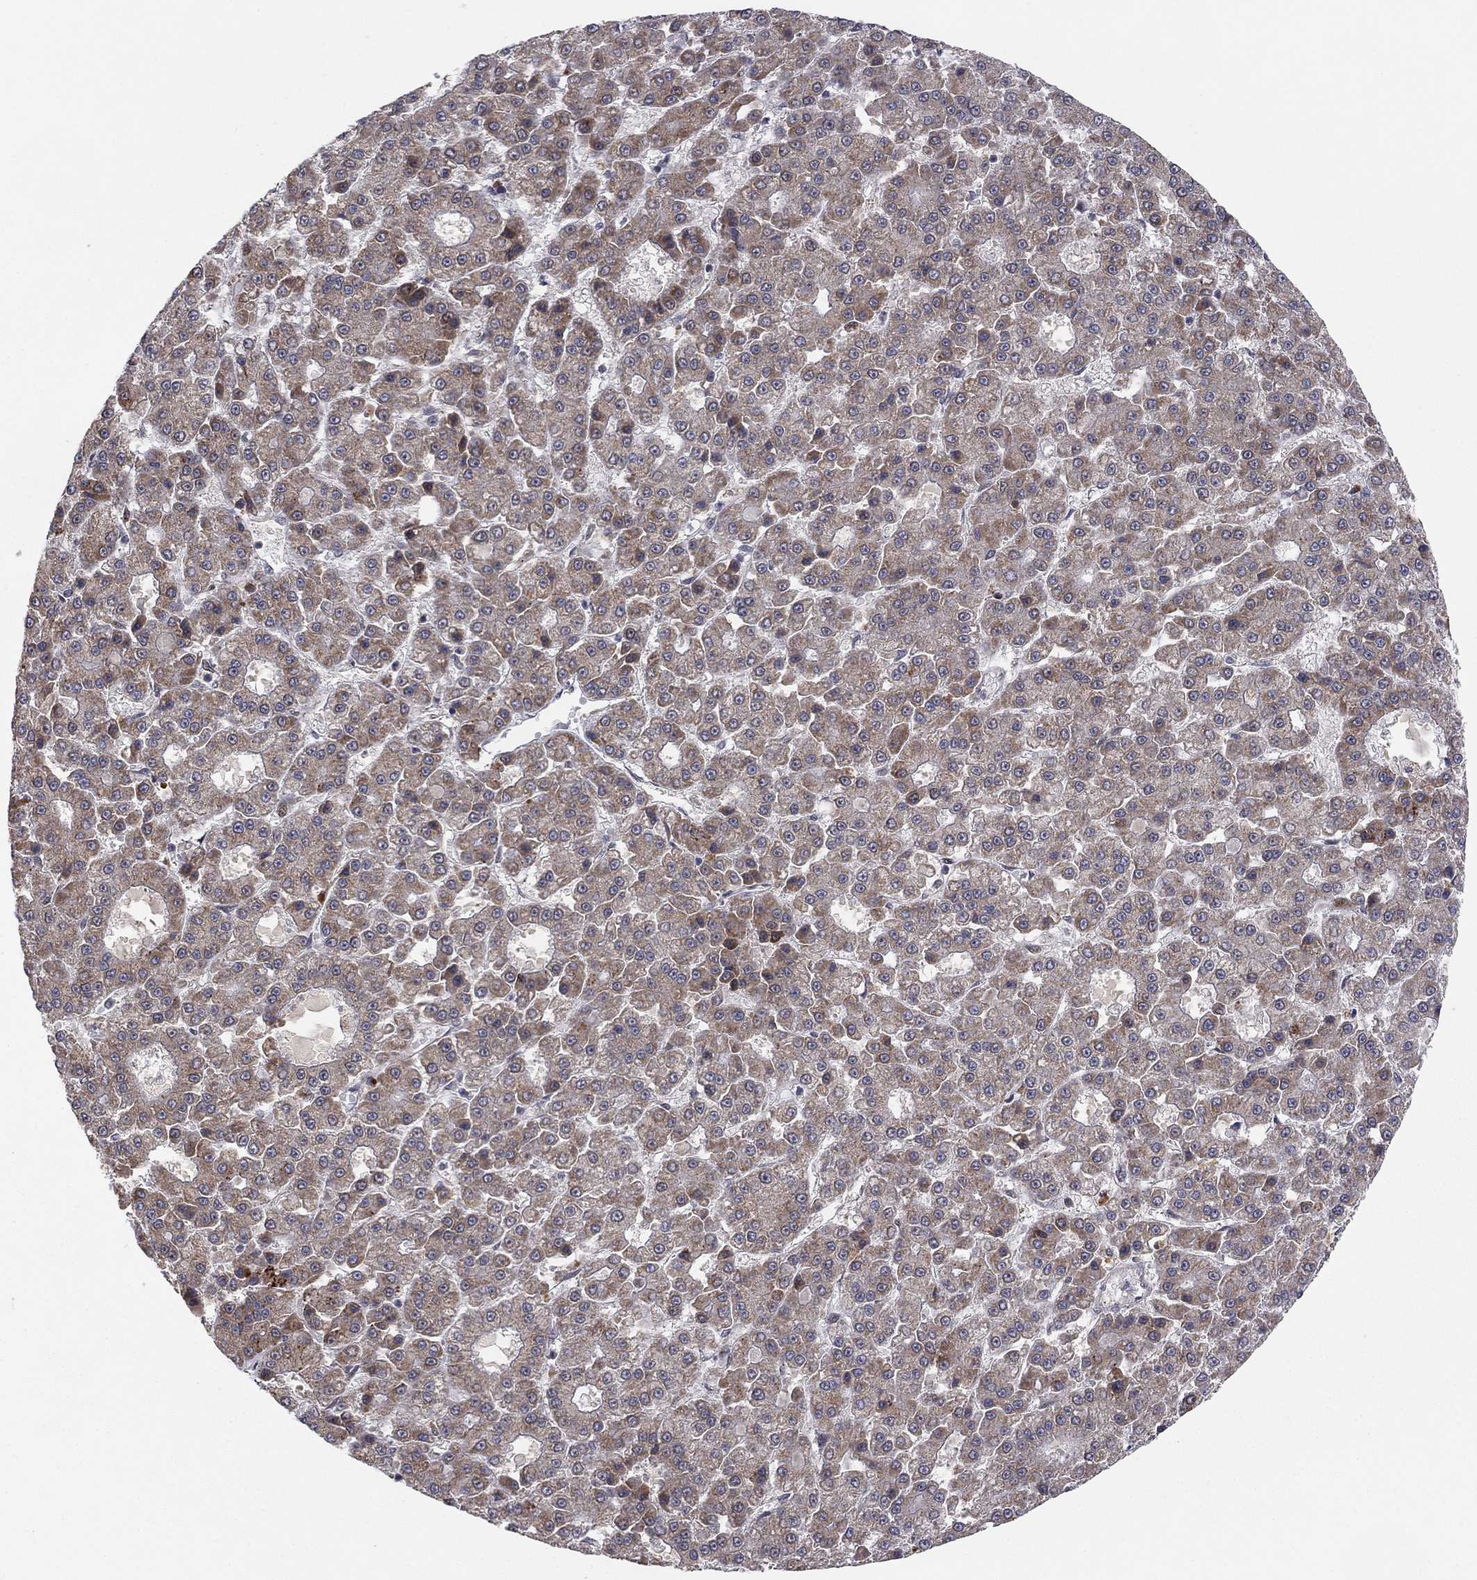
{"staining": {"intensity": "moderate", "quantity": "25%-75%", "location": "cytoplasmic/membranous"}, "tissue": "liver cancer", "cell_type": "Tumor cells", "image_type": "cancer", "snomed": [{"axis": "morphology", "description": "Carcinoma, Hepatocellular, NOS"}, {"axis": "topography", "description": "Liver"}], "caption": "Liver cancer was stained to show a protein in brown. There is medium levels of moderate cytoplasmic/membranous expression in approximately 25%-75% of tumor cells.", "gene": "ZNF395", "patient": {"sex": "male", "age": 70}}